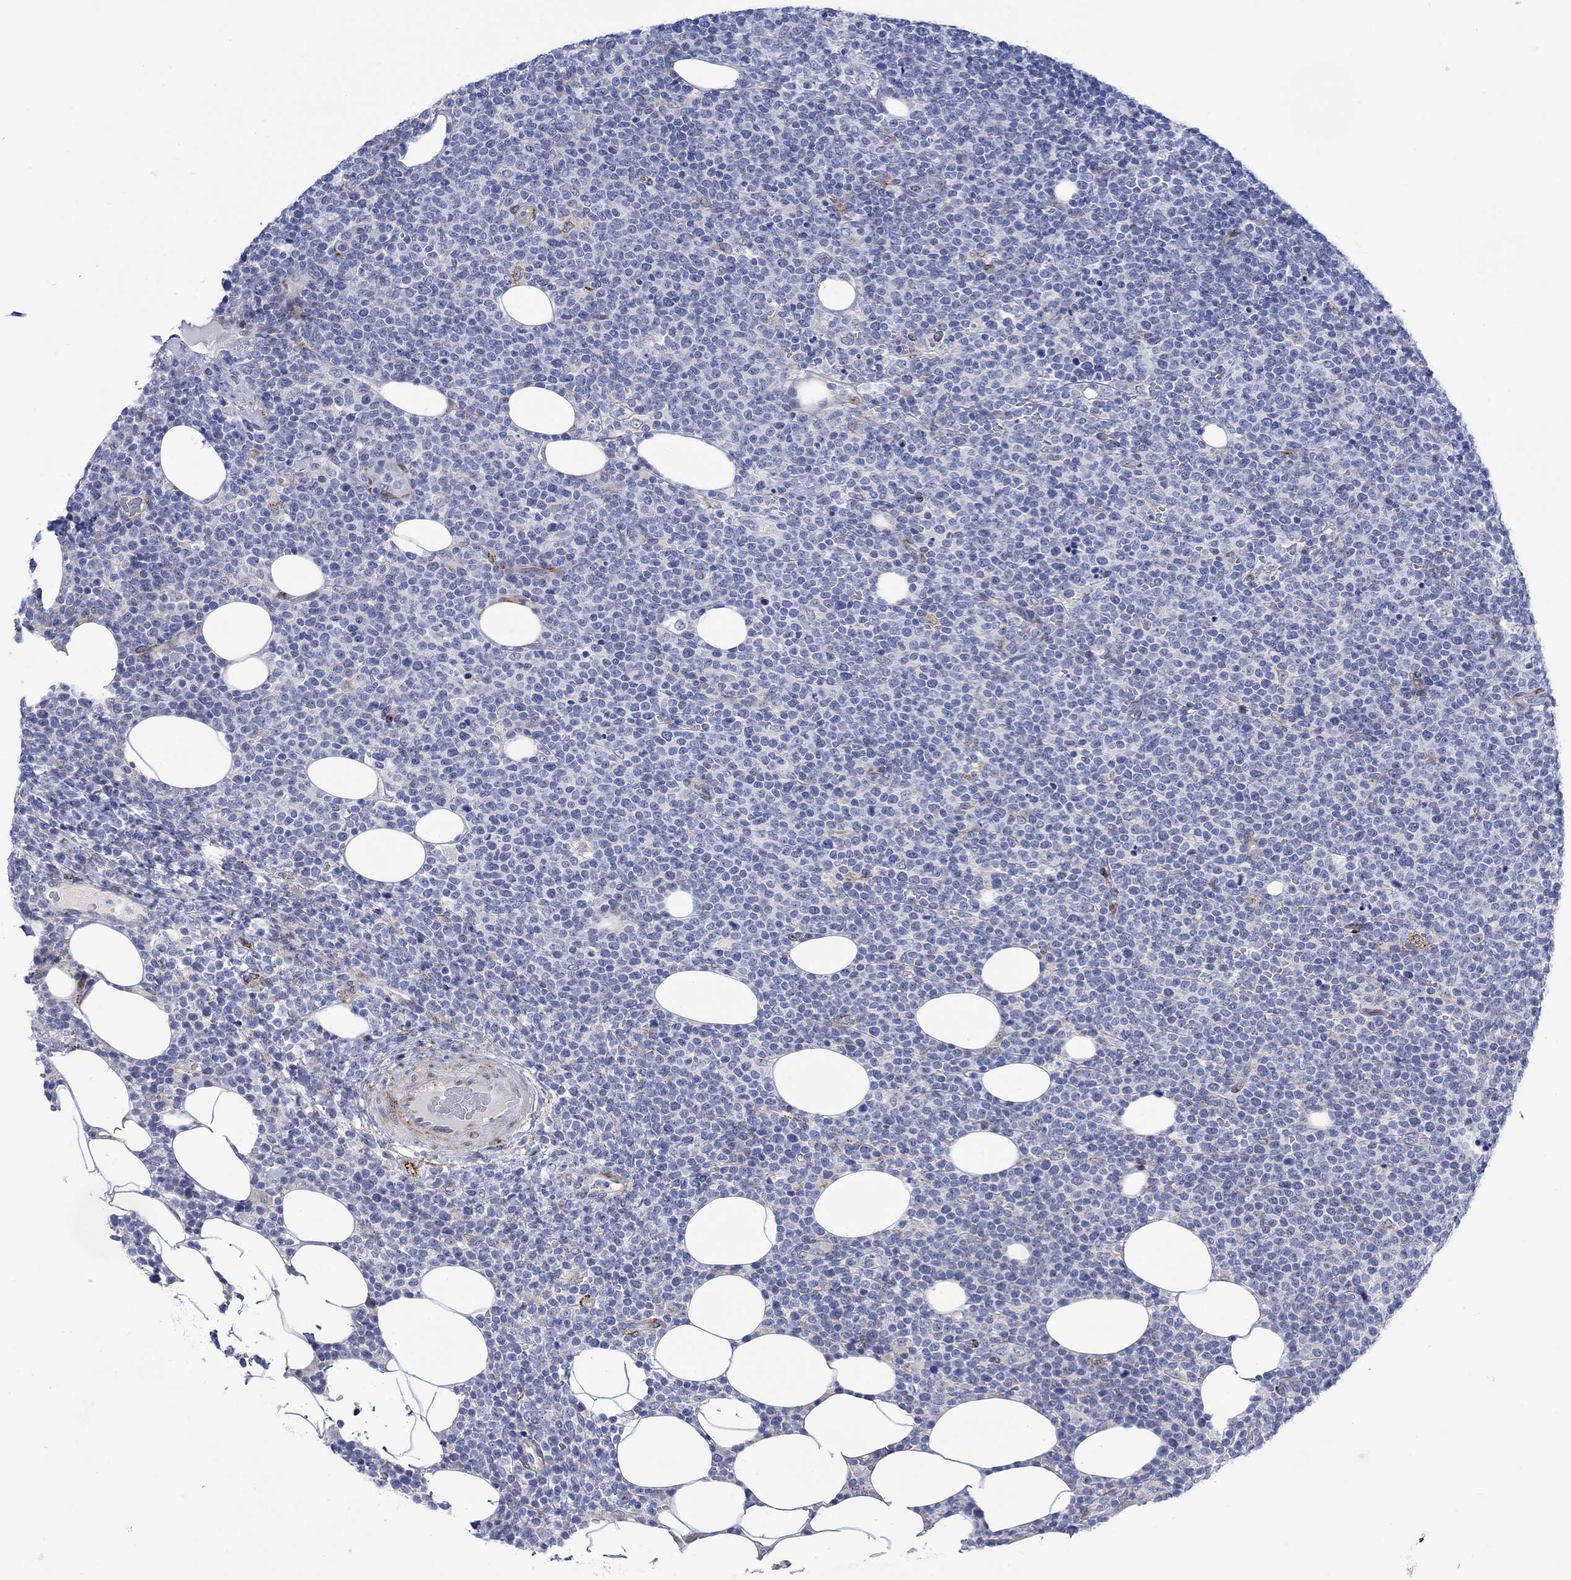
{"staining": {"intensity": "negative", "quantity": "none", "location": "none"}, "tissue": "lymphoma", "cell_type": "Tumor cells", "image_type": "cancer", "snomed": [{"axis": "morphology", "description": "Malignant lymphoma, non-Hodgkin's type, High grade"}, {"axis": "topography", "description": "Lymph node"}], "caption": "A high-resolution histopathology image shows immunohistochemistry staining of malignant lymphoma, non-Hodgkin's type (high-grade), which reveals no significant expression in tumor cells.", "gene": "KSR2", "patient": {"sex": "male", "age": 61}}